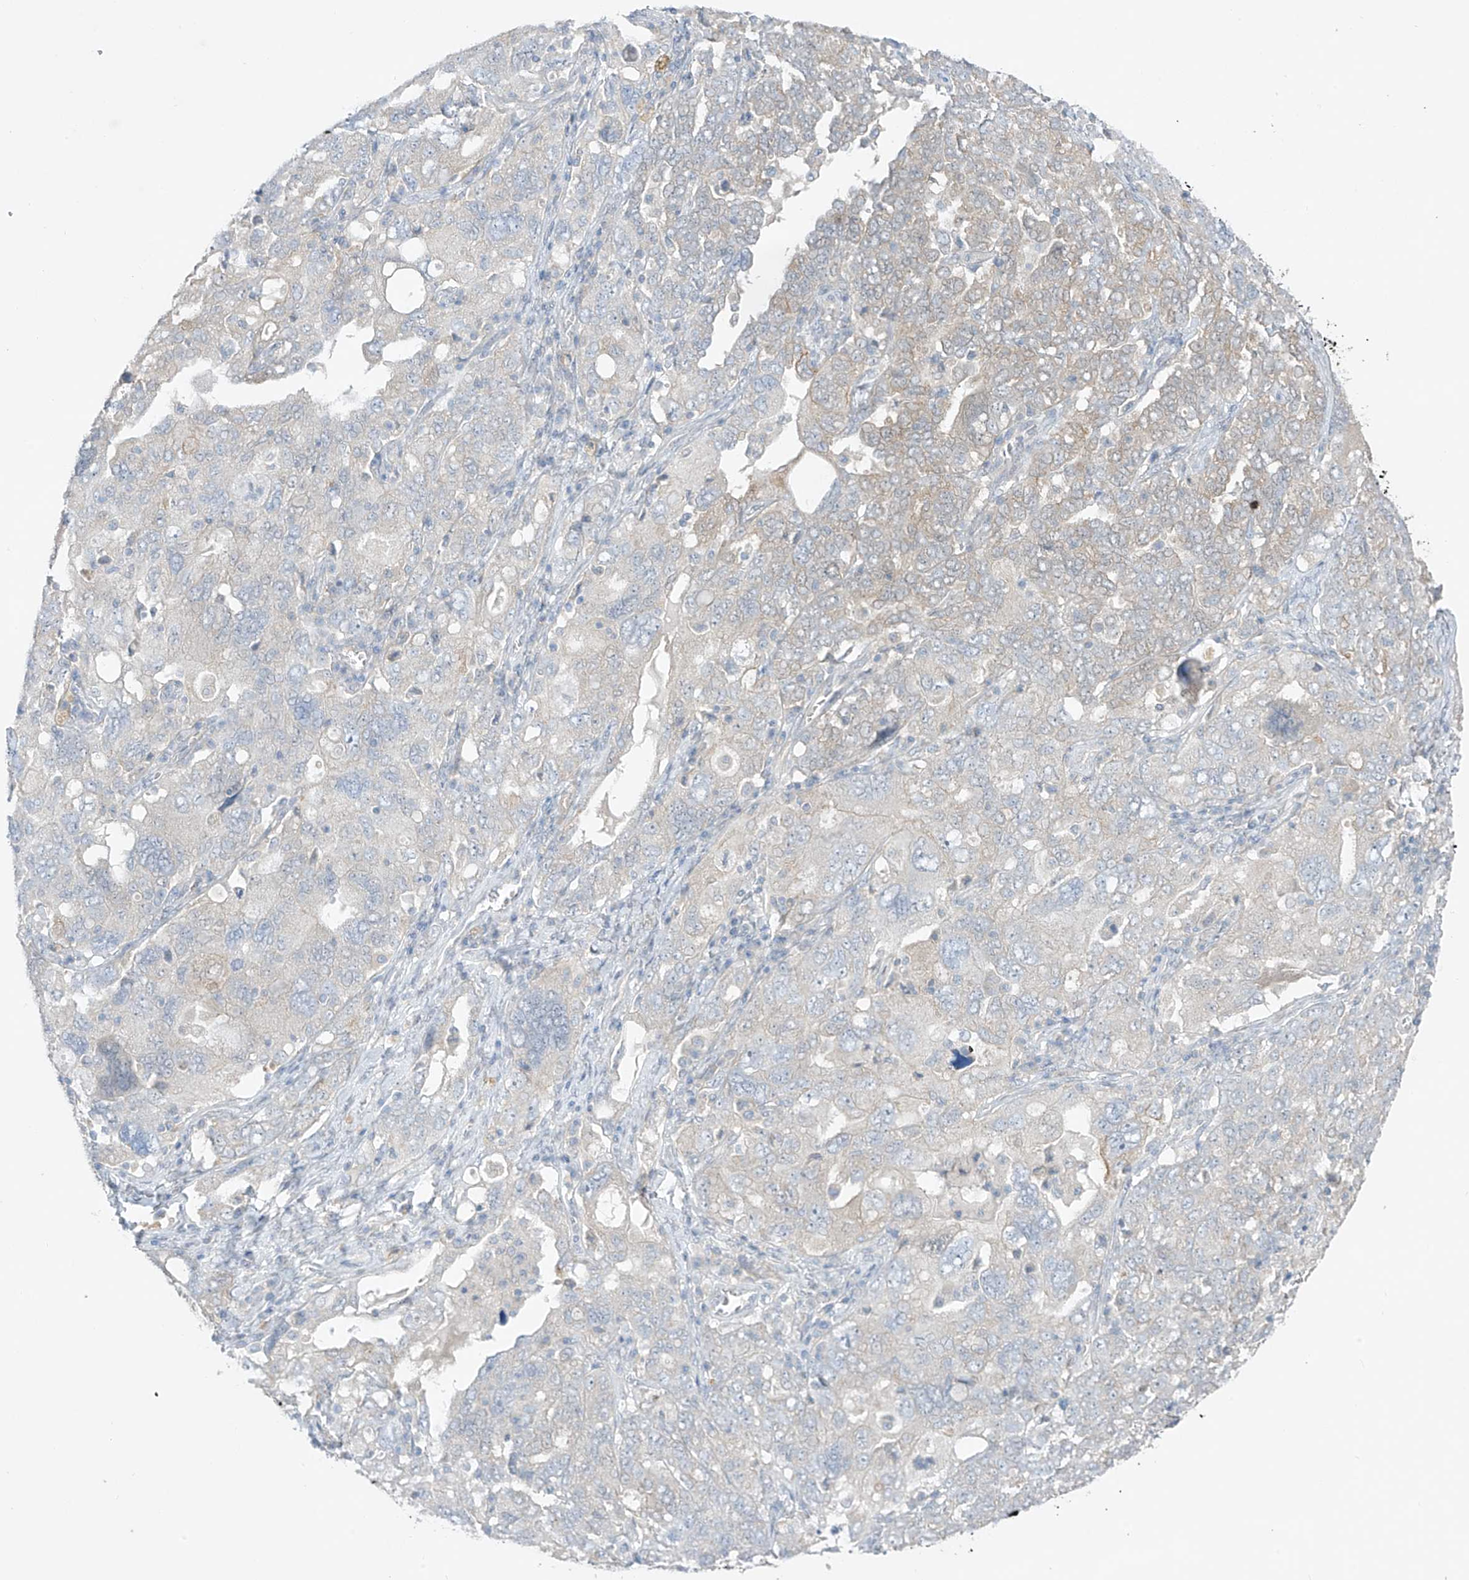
{"staining": {"intensity": "negative", "quantity": "none", "location": "none"}, "tissue": "ovarian cancer", "cell_type": "Tumor cells", "image_type": "cancer", "snomed": [{"axis": "morphology", "description": "Carcinoma, endometroid"}, {"axis": "topography", "description": "Ovary"}], "caption": "This is an IHC photomicrograph of ovarian endometroid carcinoma. There is no staining in tumor cells.", "gene": "EIPR1", "patient": {"sex": "female", "age": 62}}